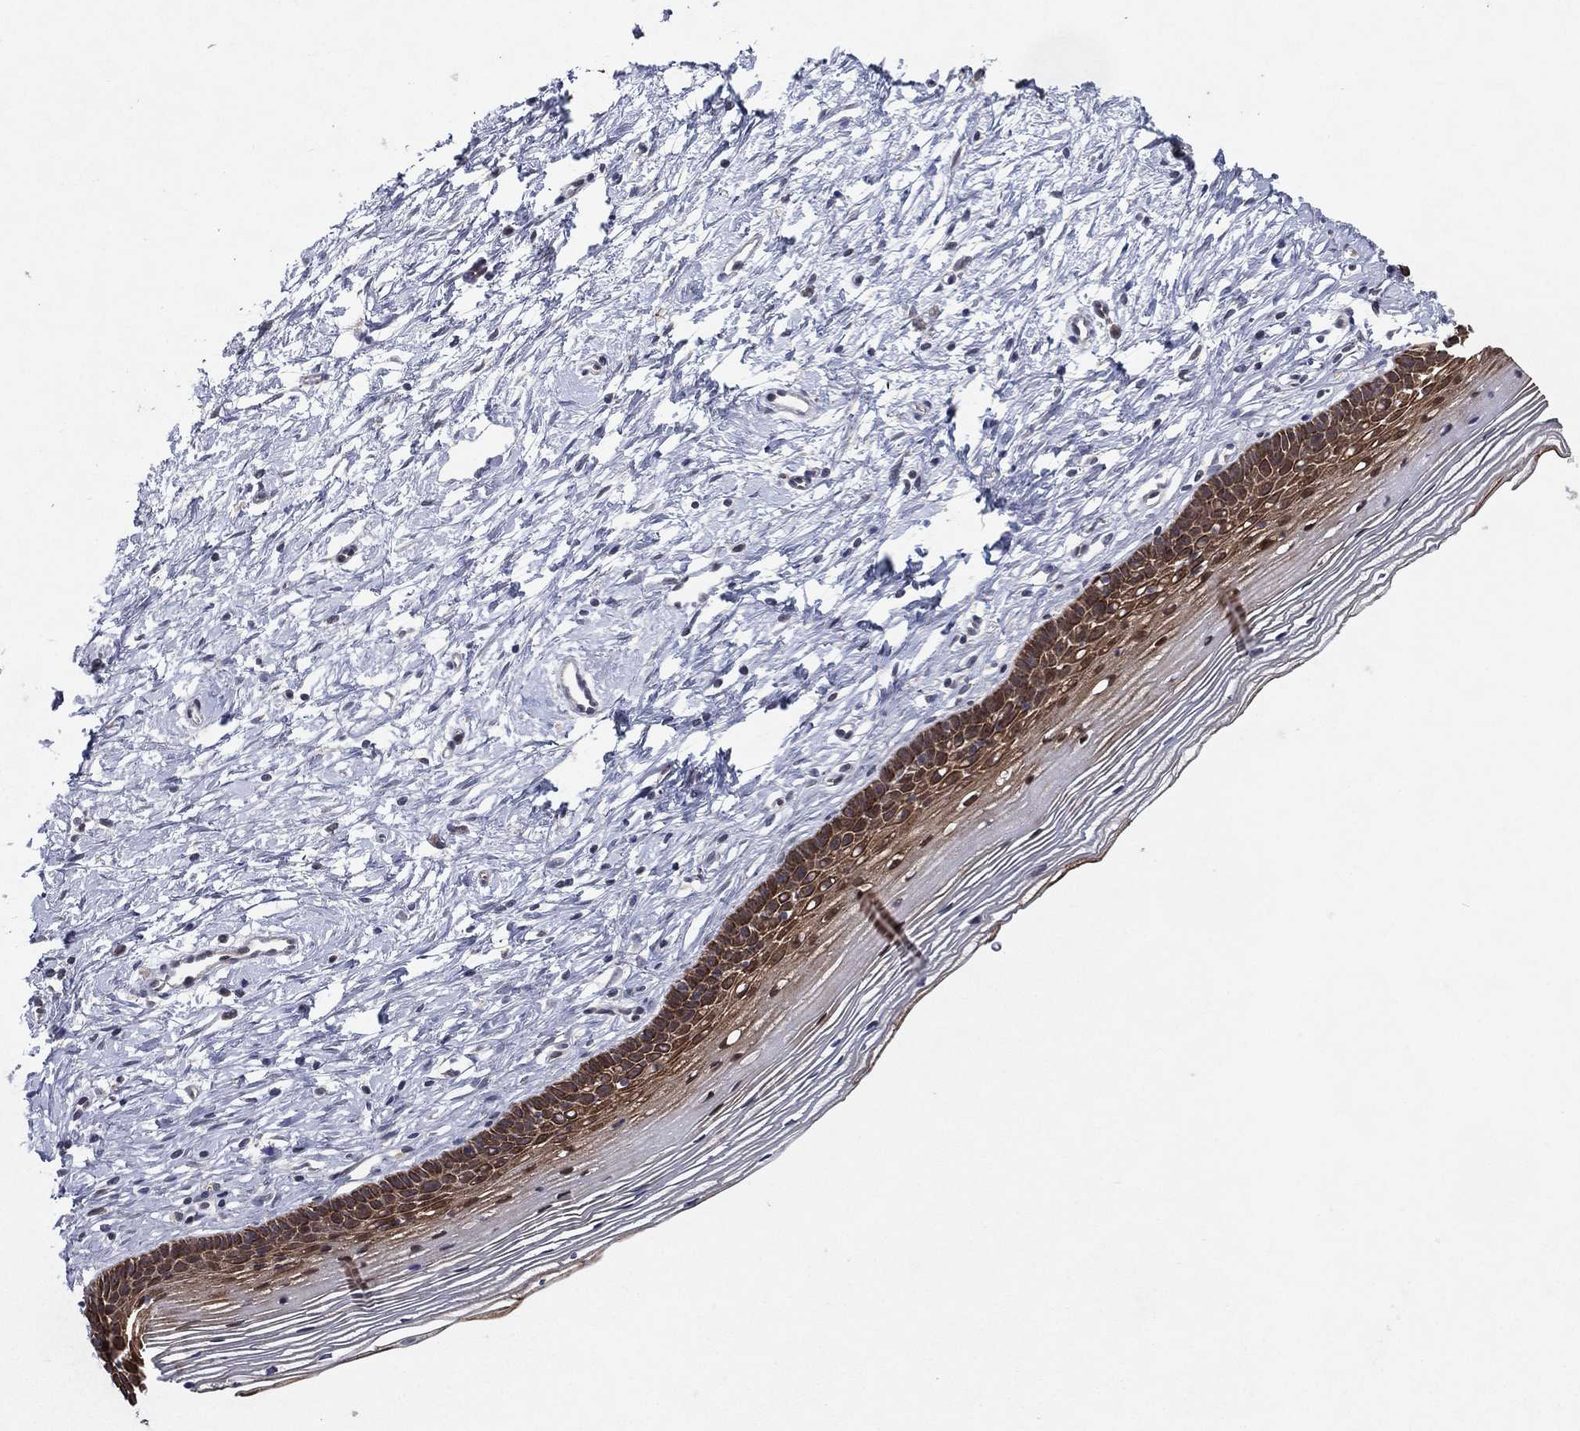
{"staining": {"intensity": "strong", "quantity": ">75%", "location": "cytoplasmic/membranous"}, "tissue": "cervix", "cell_type": "Glandular cells", "image_type": "normal", "snomed": [{"axis": "morphology", "description": "Normal tissue, NOS"}, {"axis": "topography", "description": "Cervix"}], "caption": "A brown stain labels strong cytoplasmic/membranous expression of a protein in glandular cells of normal human cervix. The protein is stained brown, and the nuclei are stained in blue (DAB (3,3'-diaminobenzidine) IHC with brightfield microscopy, high magnification).", "gene": "KAT14", "patient": {"sex": "female", "age": 39}}